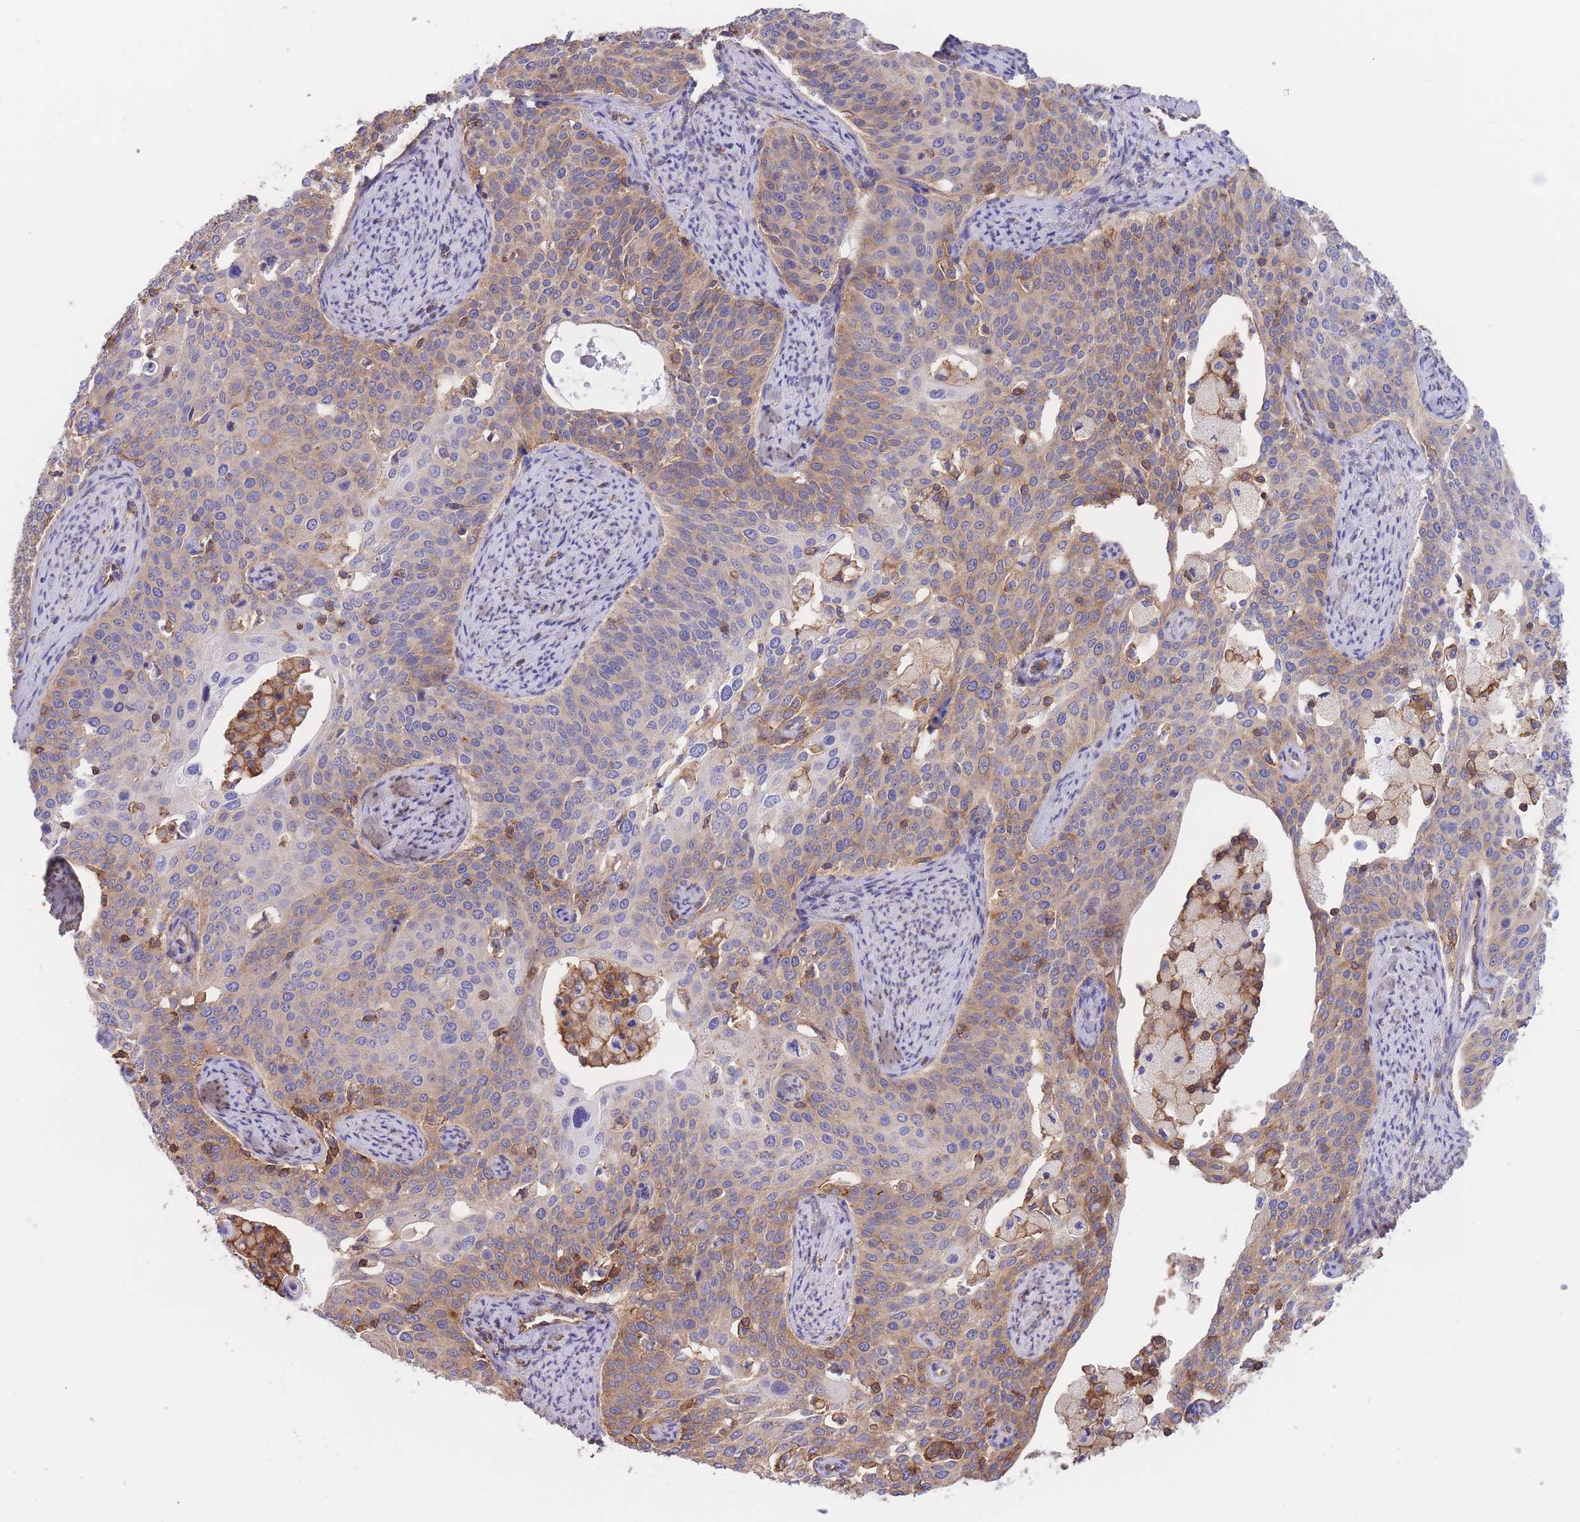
{"staining": {"intensity": "weak", "quantity": "25%-75%", "location": "cytoplasmic/membranous"}, "tissue": "cervical cancer", "cell_type": "Tumor cells", "image_type": "cancer", "snomed": [{"axis": "morphology", "description": "Squamous cell carcinoma, NOS"}, {"axis": "topography", "description": "Cervix"}], "caption": "Immunohistochemical staining of cervical cancer exhibits low levels of weak cytoplasmic/membranous protein expression in about 25%-75% of tumor cells.", "gene": "LRRN4CL", "patient": {"sex": "female", "age": 44}}